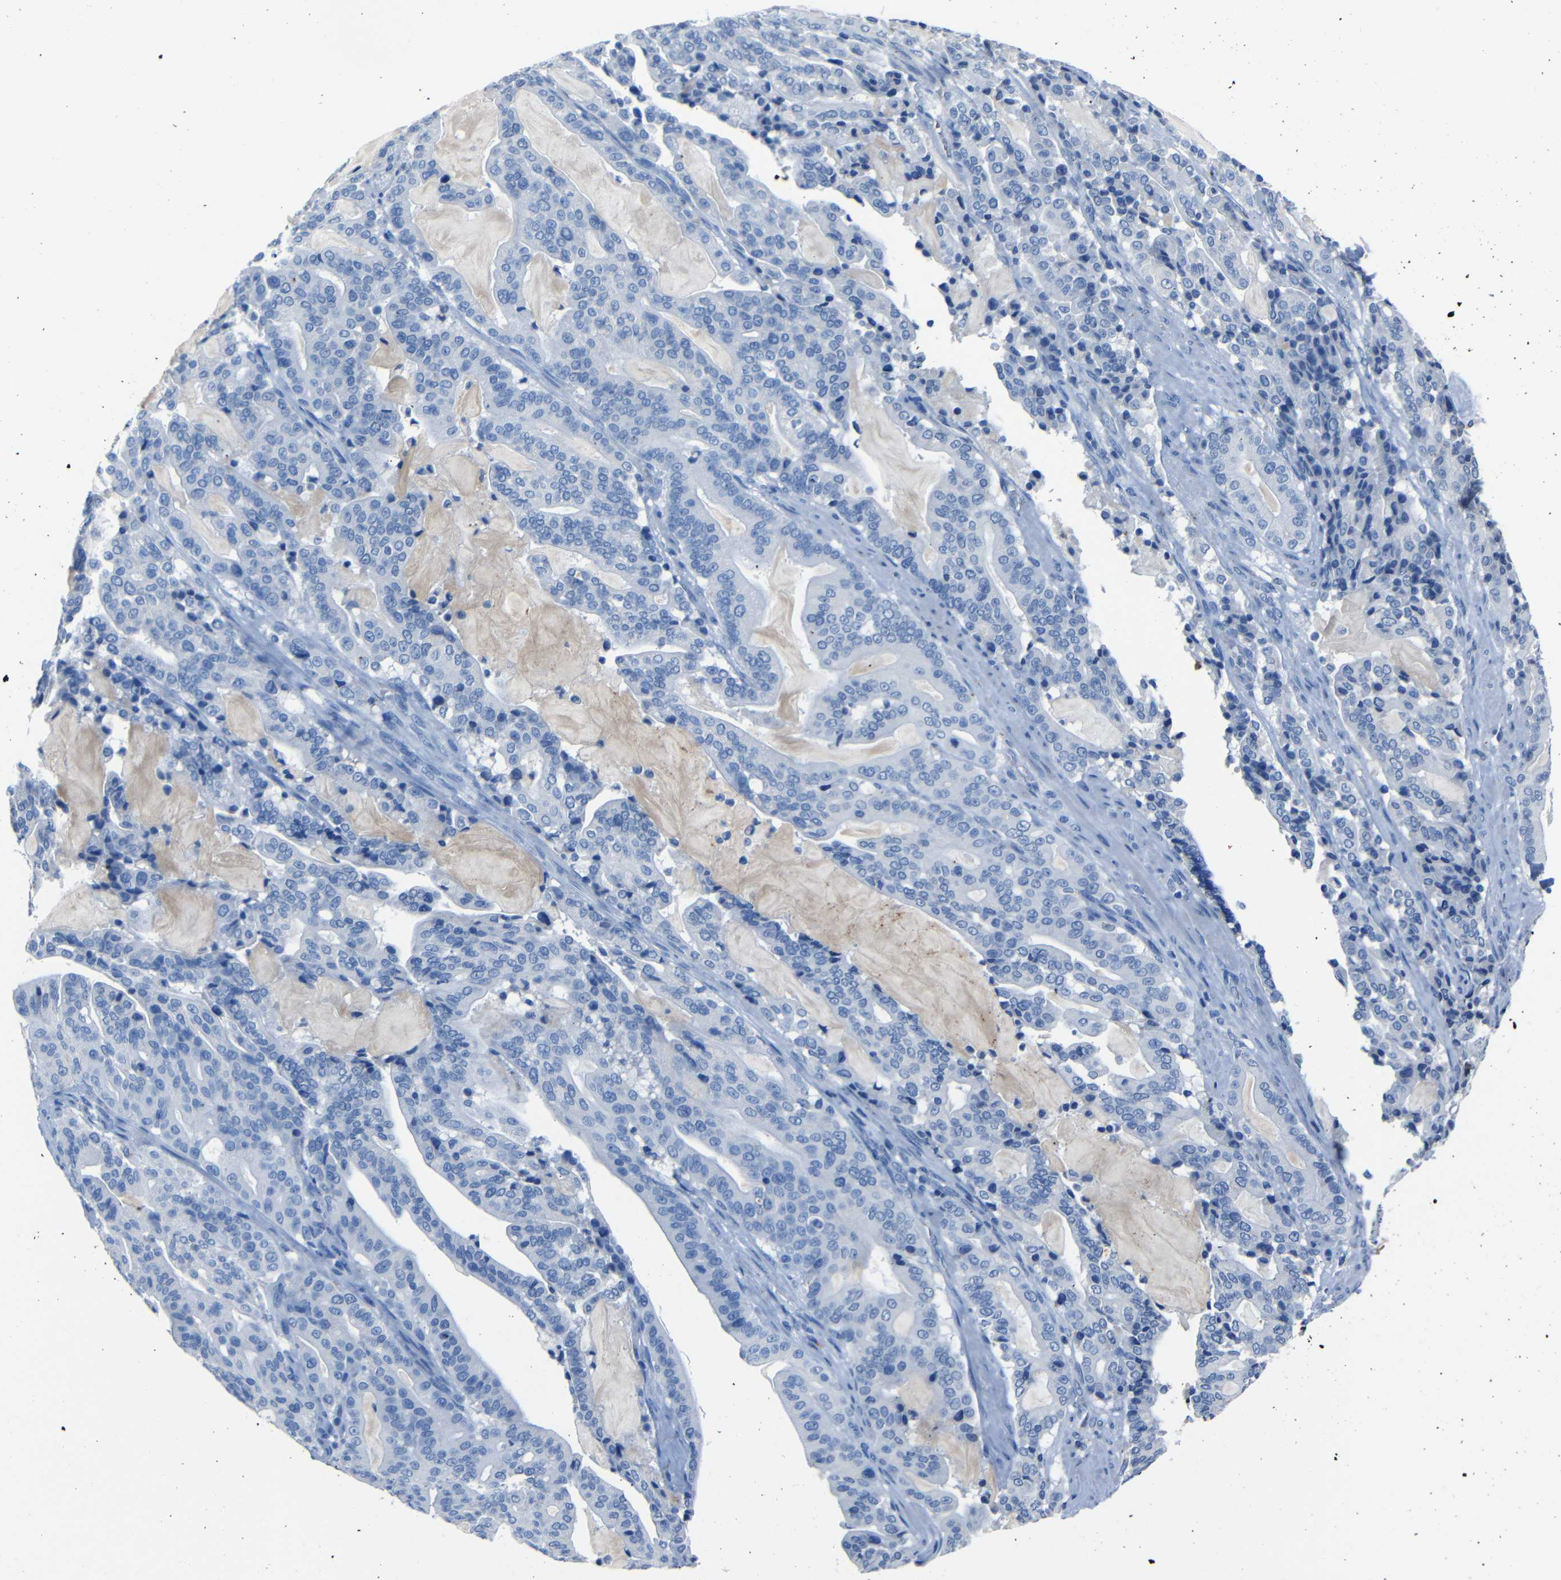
{"staining": {"intensity": "negative", "quantity": "none", "location": "none"}, "tissue": "pancreatic cancer", "cell_type": "Tumor cells", "image_type": "cancer", "snomed": [{"axis": "morphology", "description": "Adenocarcinoma, NOS"}, {"axis": "topography", "description": "Pancreas"}], "caption": "A high-resolution micrograph shows immunohistochemistry (IHC) staining of pancreatic adenocarcinoma, which exhibits no significant positivity in tumor cells. (DAB (3,3'-diaminobenzidine) immunohistochemistry with hematoxylin counter stain).", "gene": "CLDN11", "patient": {"sex": "male", "age": 63}}